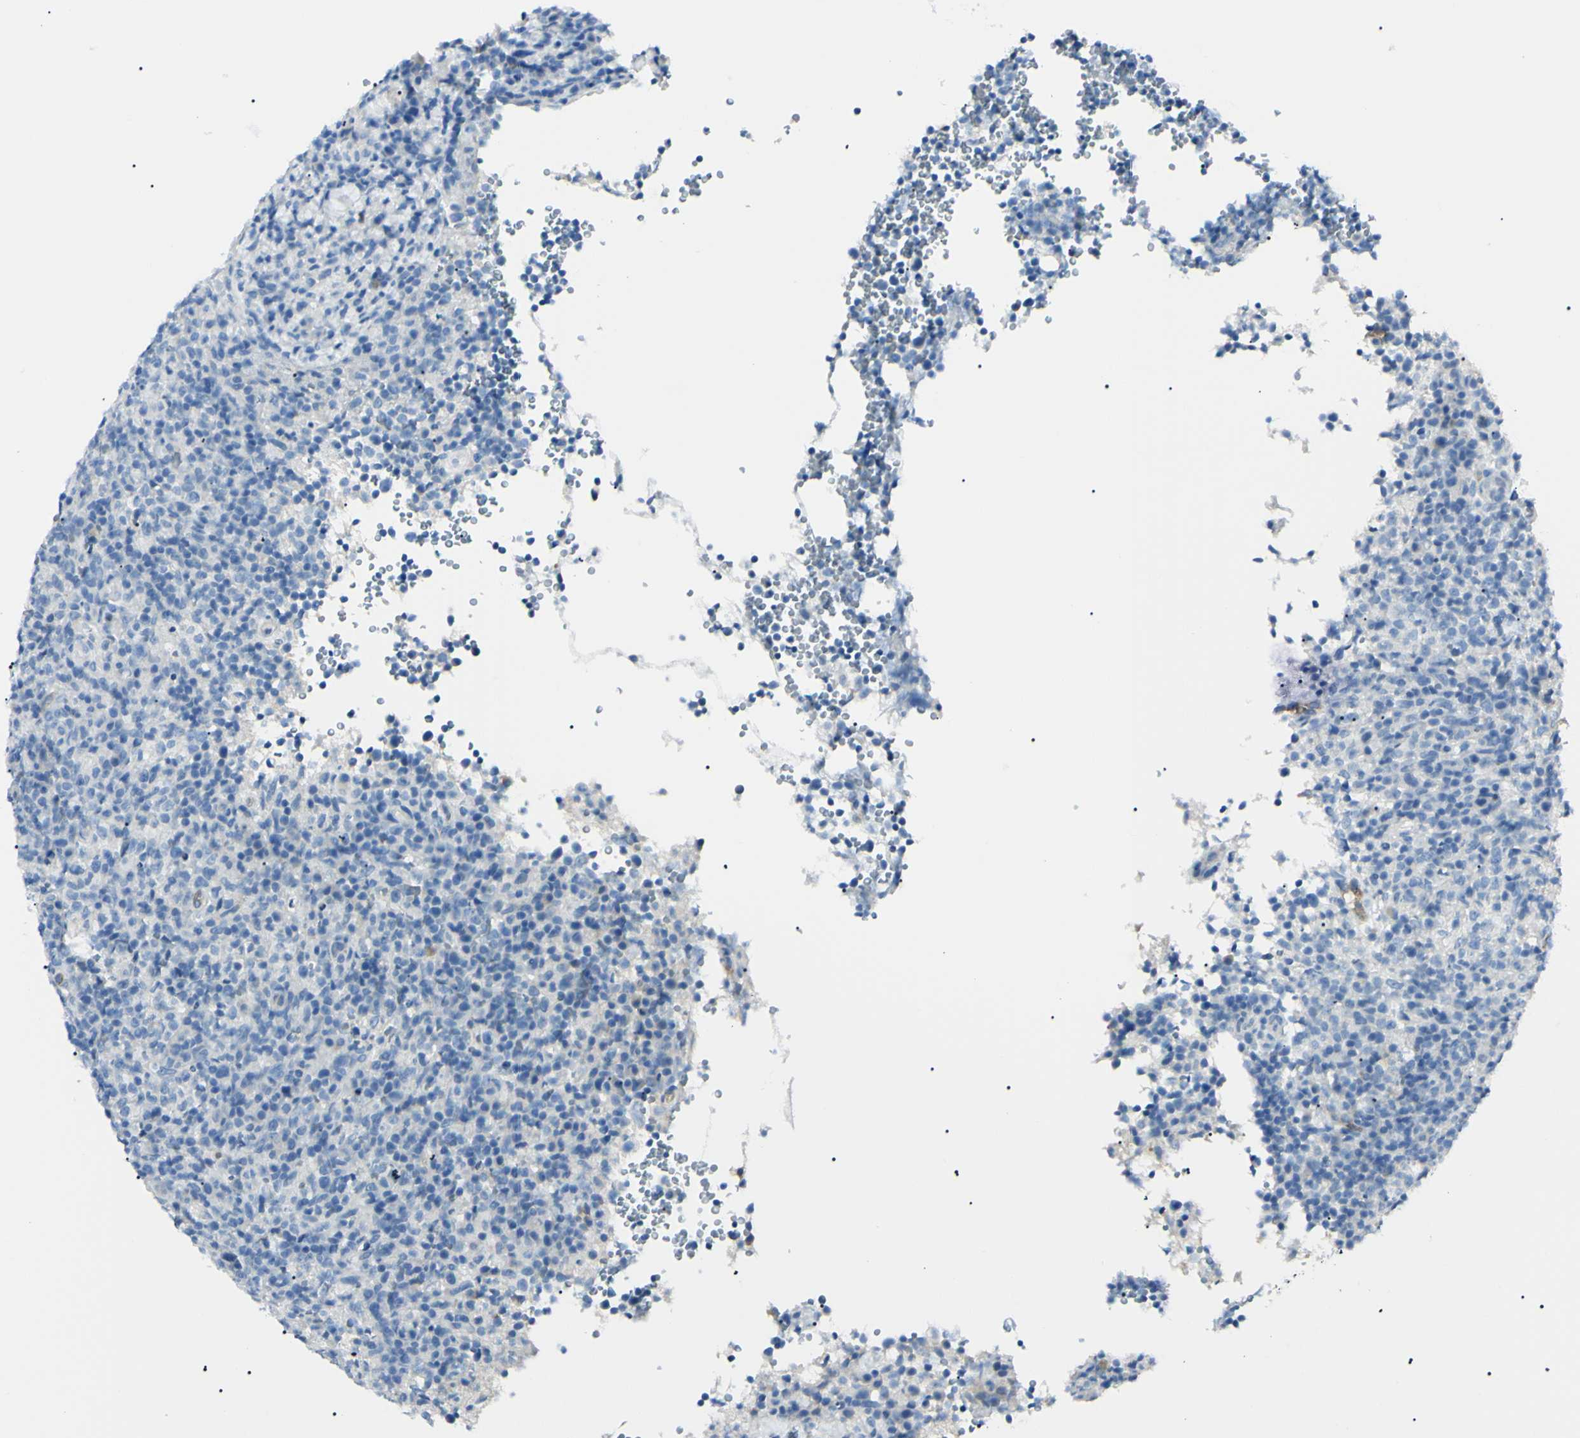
{"staining": {"intensity": "negative", "quantity": "none", "location": "none"}, "tissue": "lymphoma", "cell_type": "Tumor cells", "image_type": "cancer", "snomed": [{"axis": "morphology", "description": "Malignant lymphoma, non-Hodgkin's type, High grade"}, {"axis": "topography", "description": "Lymph node"}], "caption": "High magnification brightfield microscopy of high-grade malignant lymphoma, non-Hodgkin's type stained with DAB (brown) and counterstained with hematoxylin (blue): tumor cells show no significant expression.", "gene": "FOLH1", "patient": {"sex": "female", "age": 76}}